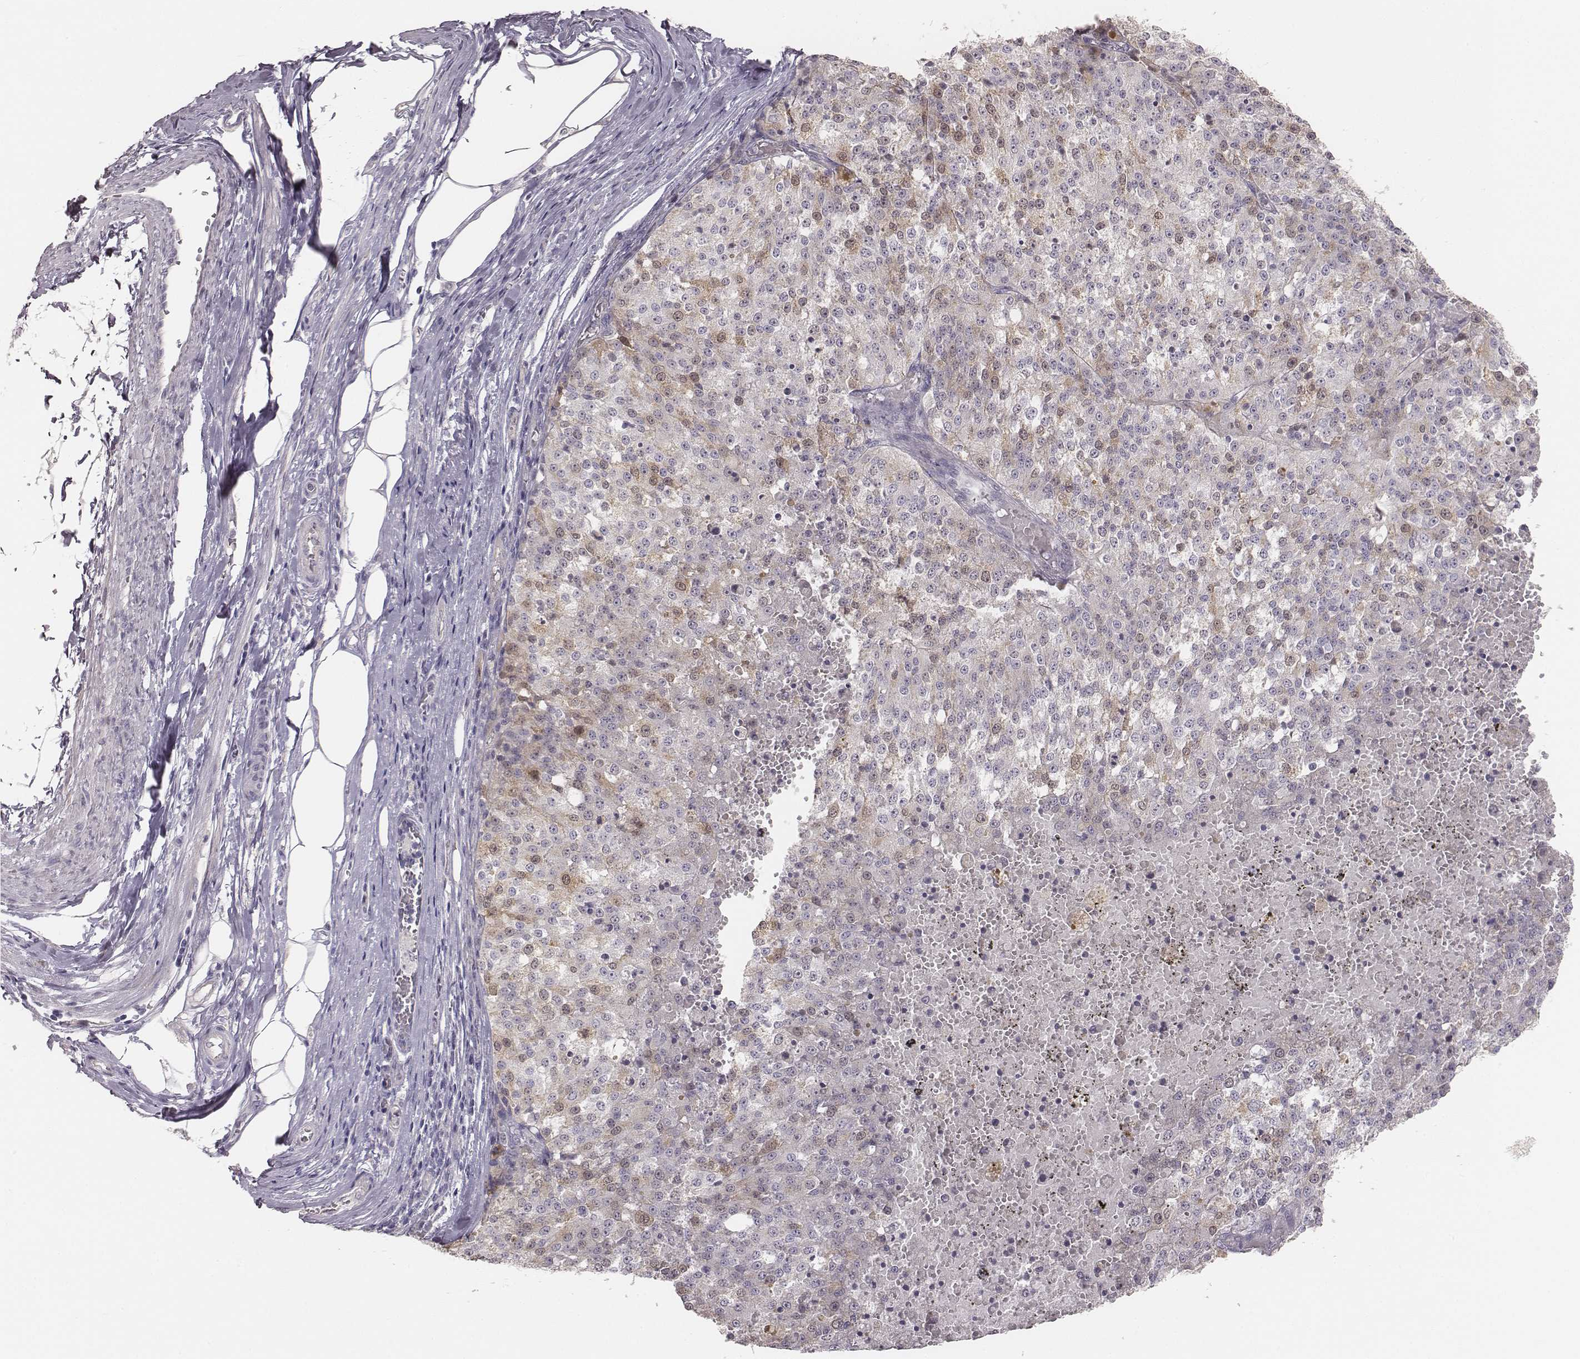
{"staining": {"intensity": "negative", "quantity": "none", "location": "none"}, "tissue": "melanoma", "cell_type": "Tumor cells", "image_type": "cancer", "snomed": [{"axis": "morphology", "description": "Malignant melanoma, Metastatic site"}, {"axis": "topography", "description": "Lymph node"}], "caption": "Melanoma was stained to show a protein in brown. There is no significant staining in tumor cells.", "gene": "PBK", "patient": {"sex": "female", "age": 64}}